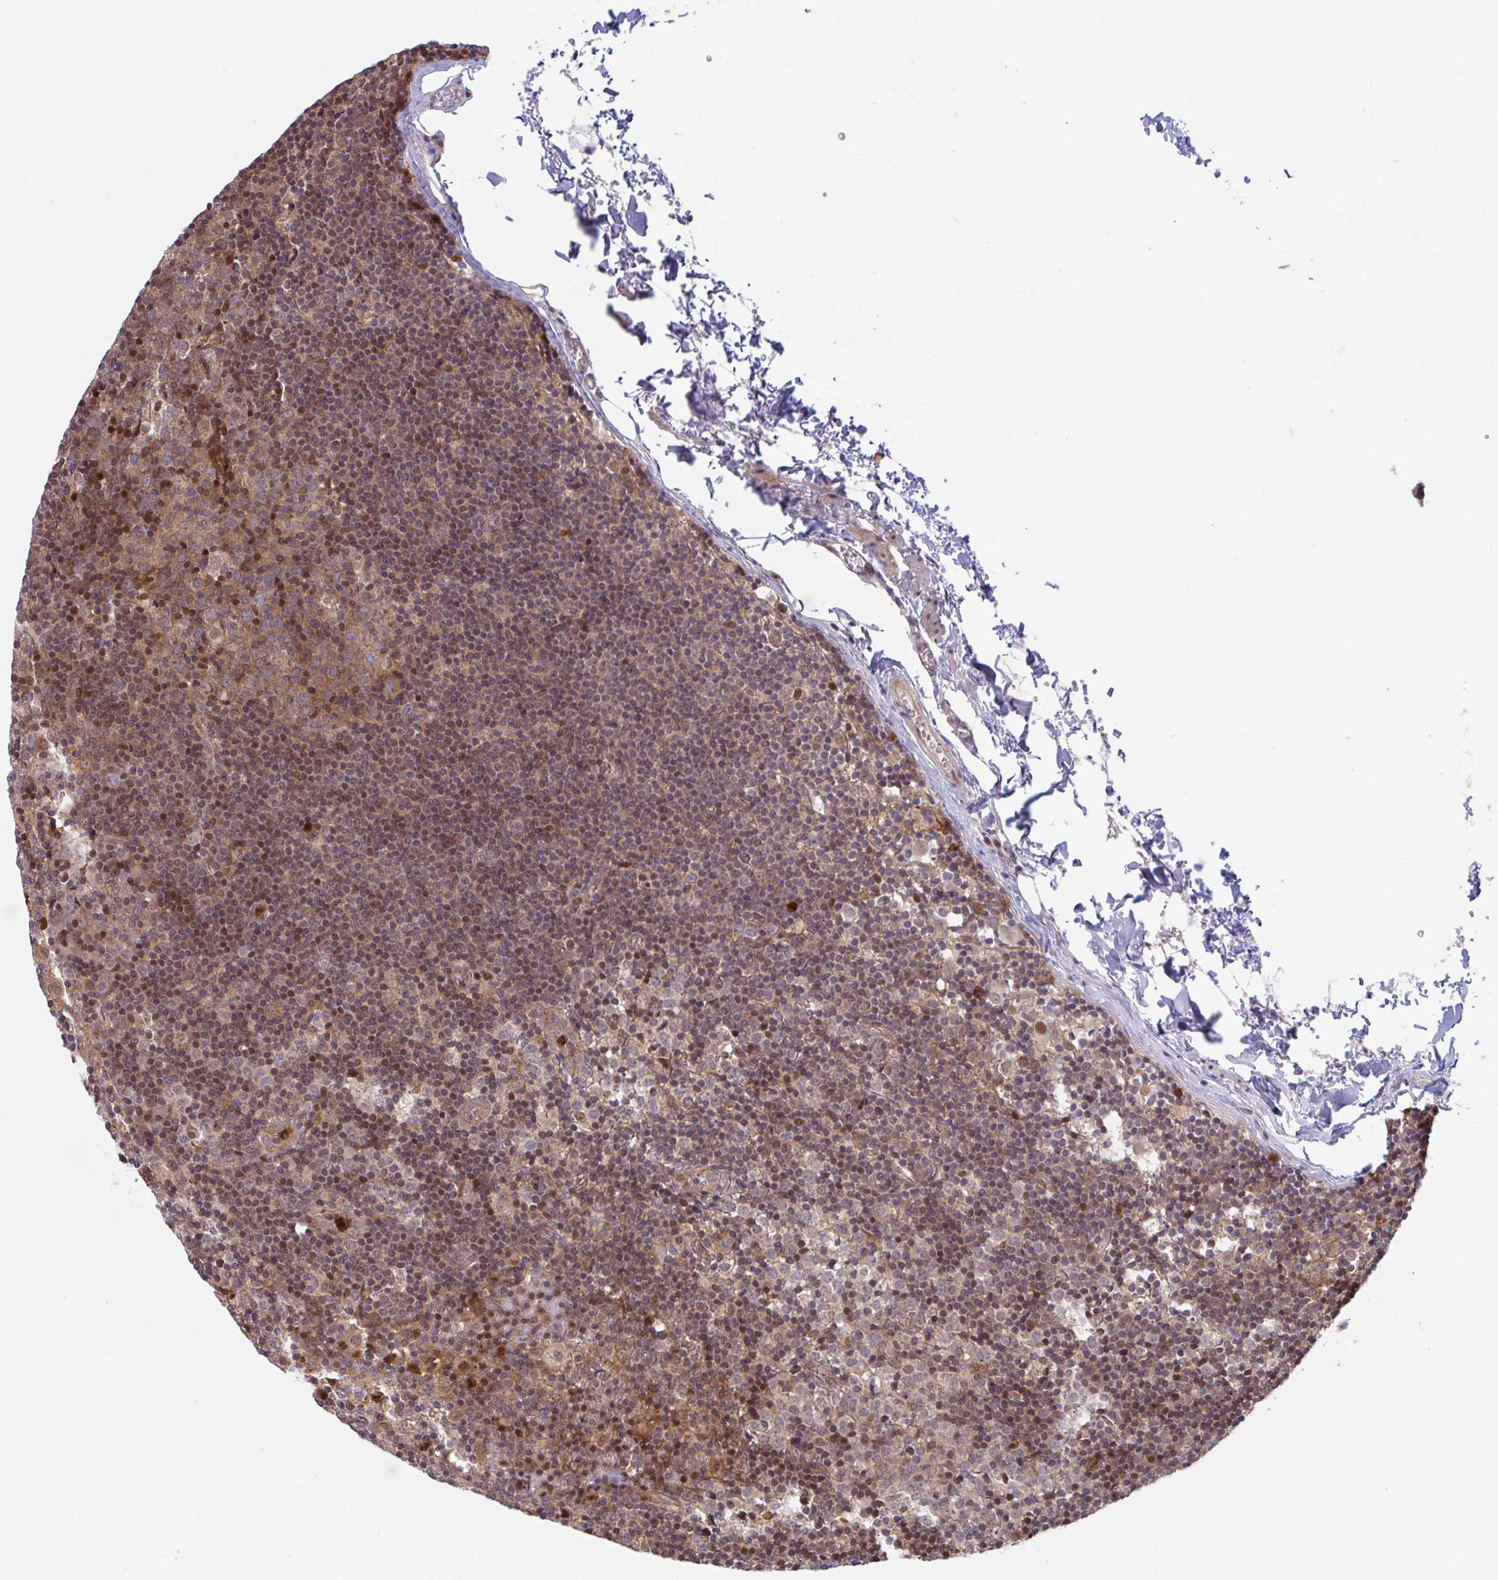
{"staining": {"intensity": "moderate", "quantity": "25%-75%", "location": "cytoplasmic/membranous"}, "tissue": "lymph node", "cell_type": "Germinal center cells", "image_type": "normal", "snomed": [{"axis": "morphology", "description": "Normal tissue, NOS"}, {"axis": "topography", "description": "Lymph node"}], "caption": "A micrograph of human lymph node stained for a protein reveals moderate cytoplasmic/membranous brown staining in germinal center cells. (DAB (3,3'-diaminobenzidine) IHC, brown staining for protein, blue staining for nuclei).", "gene": "LMNTD2", "patient": {"sex": "female", "age": 45}}